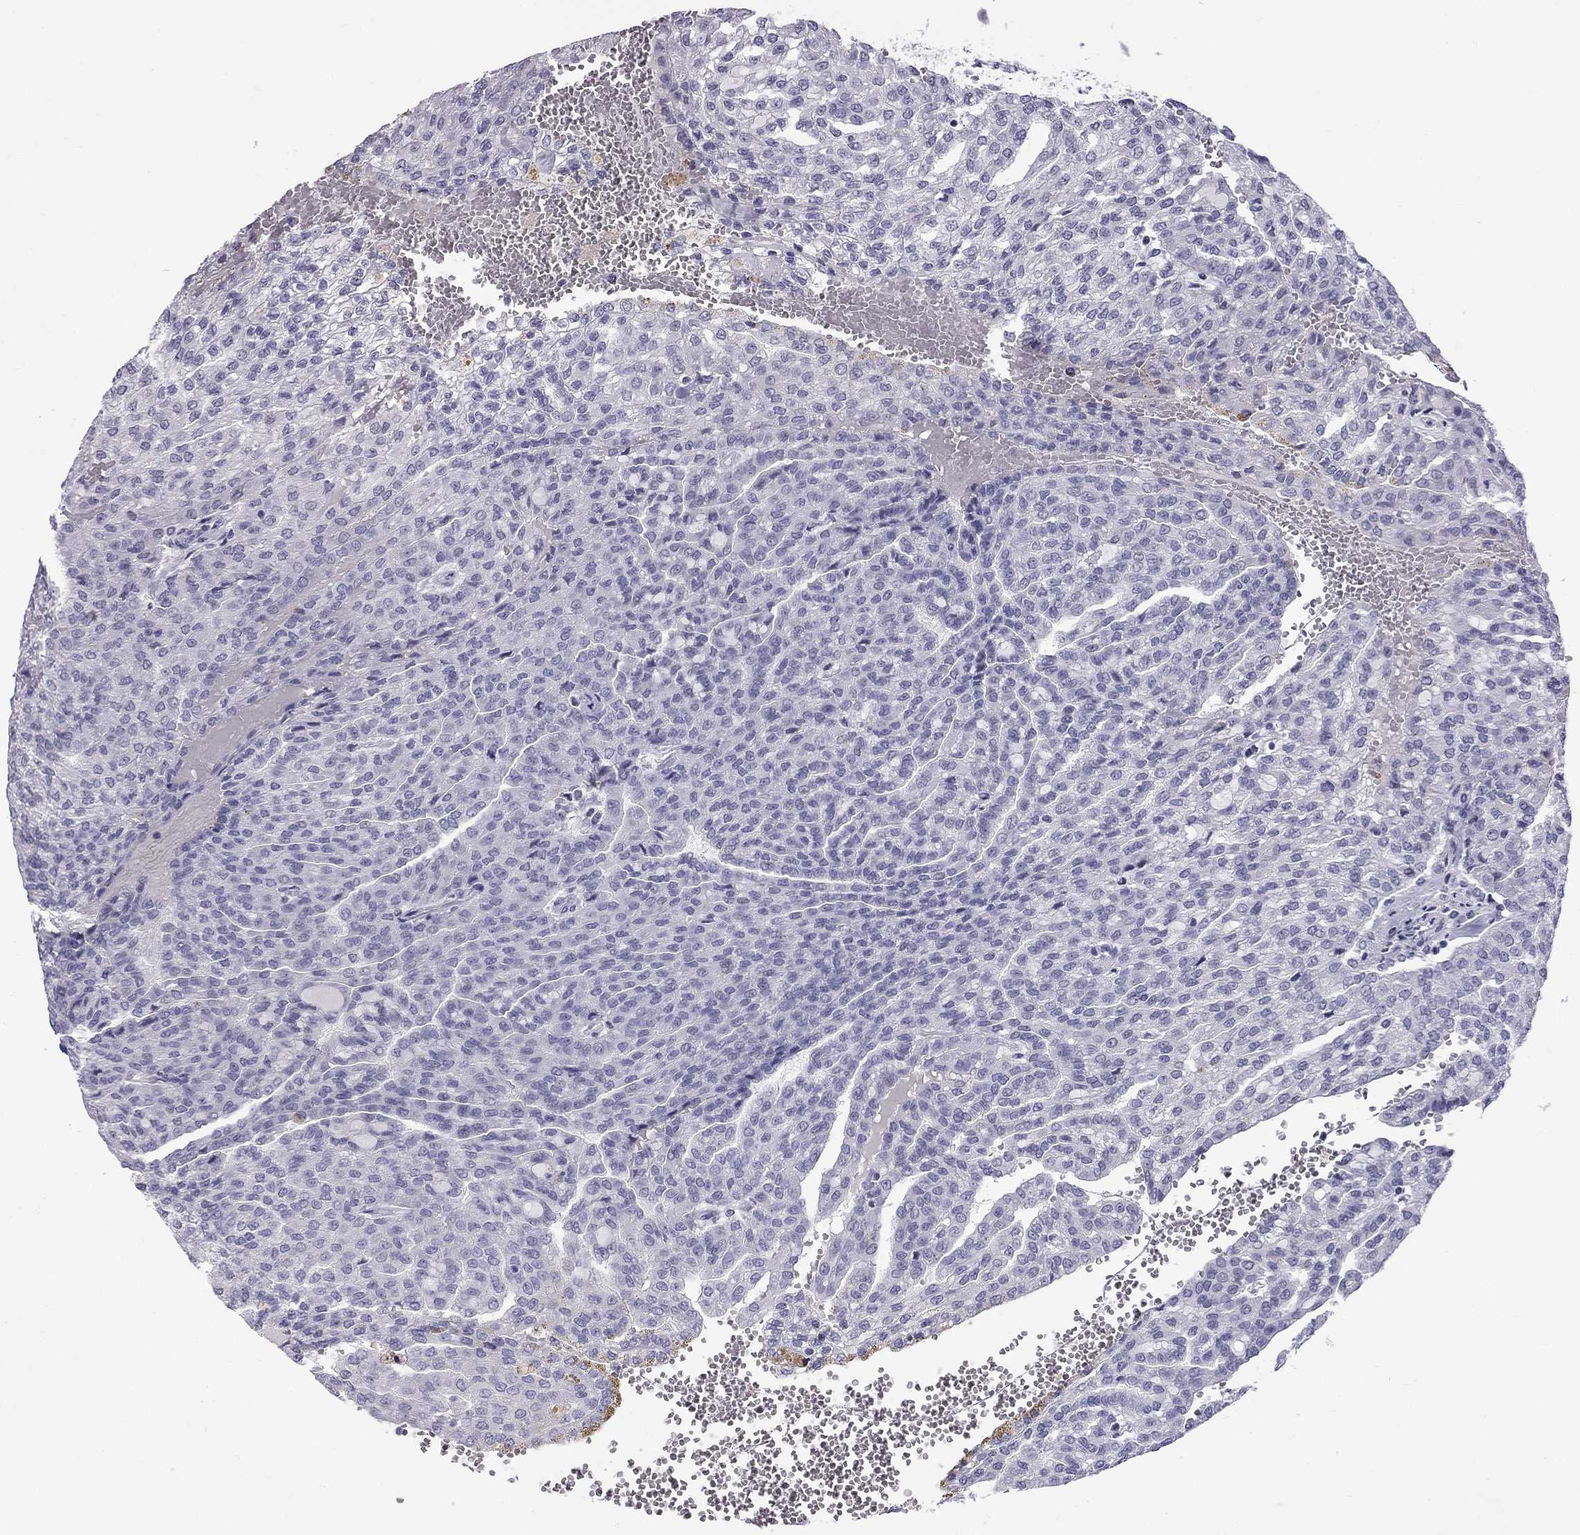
{"staining": {"intensity": "negative", "quantity": "none", "location": "none"}, "tissue": "renal cancer", "cell_type": "Tumor cells", "image_type": "cancer", "snomed": [{"axis": "morphology", "description": "Adenocarcinoma, NOS"}, {"axis": "topography", "description": "Kidney"}], "caption": "IHC micrograph of renal cancer stained for a protein (brown), which displays no positivity in tumor cells.", "gene": "RTL9", "patient": {"sex": "male", "age": 63}}